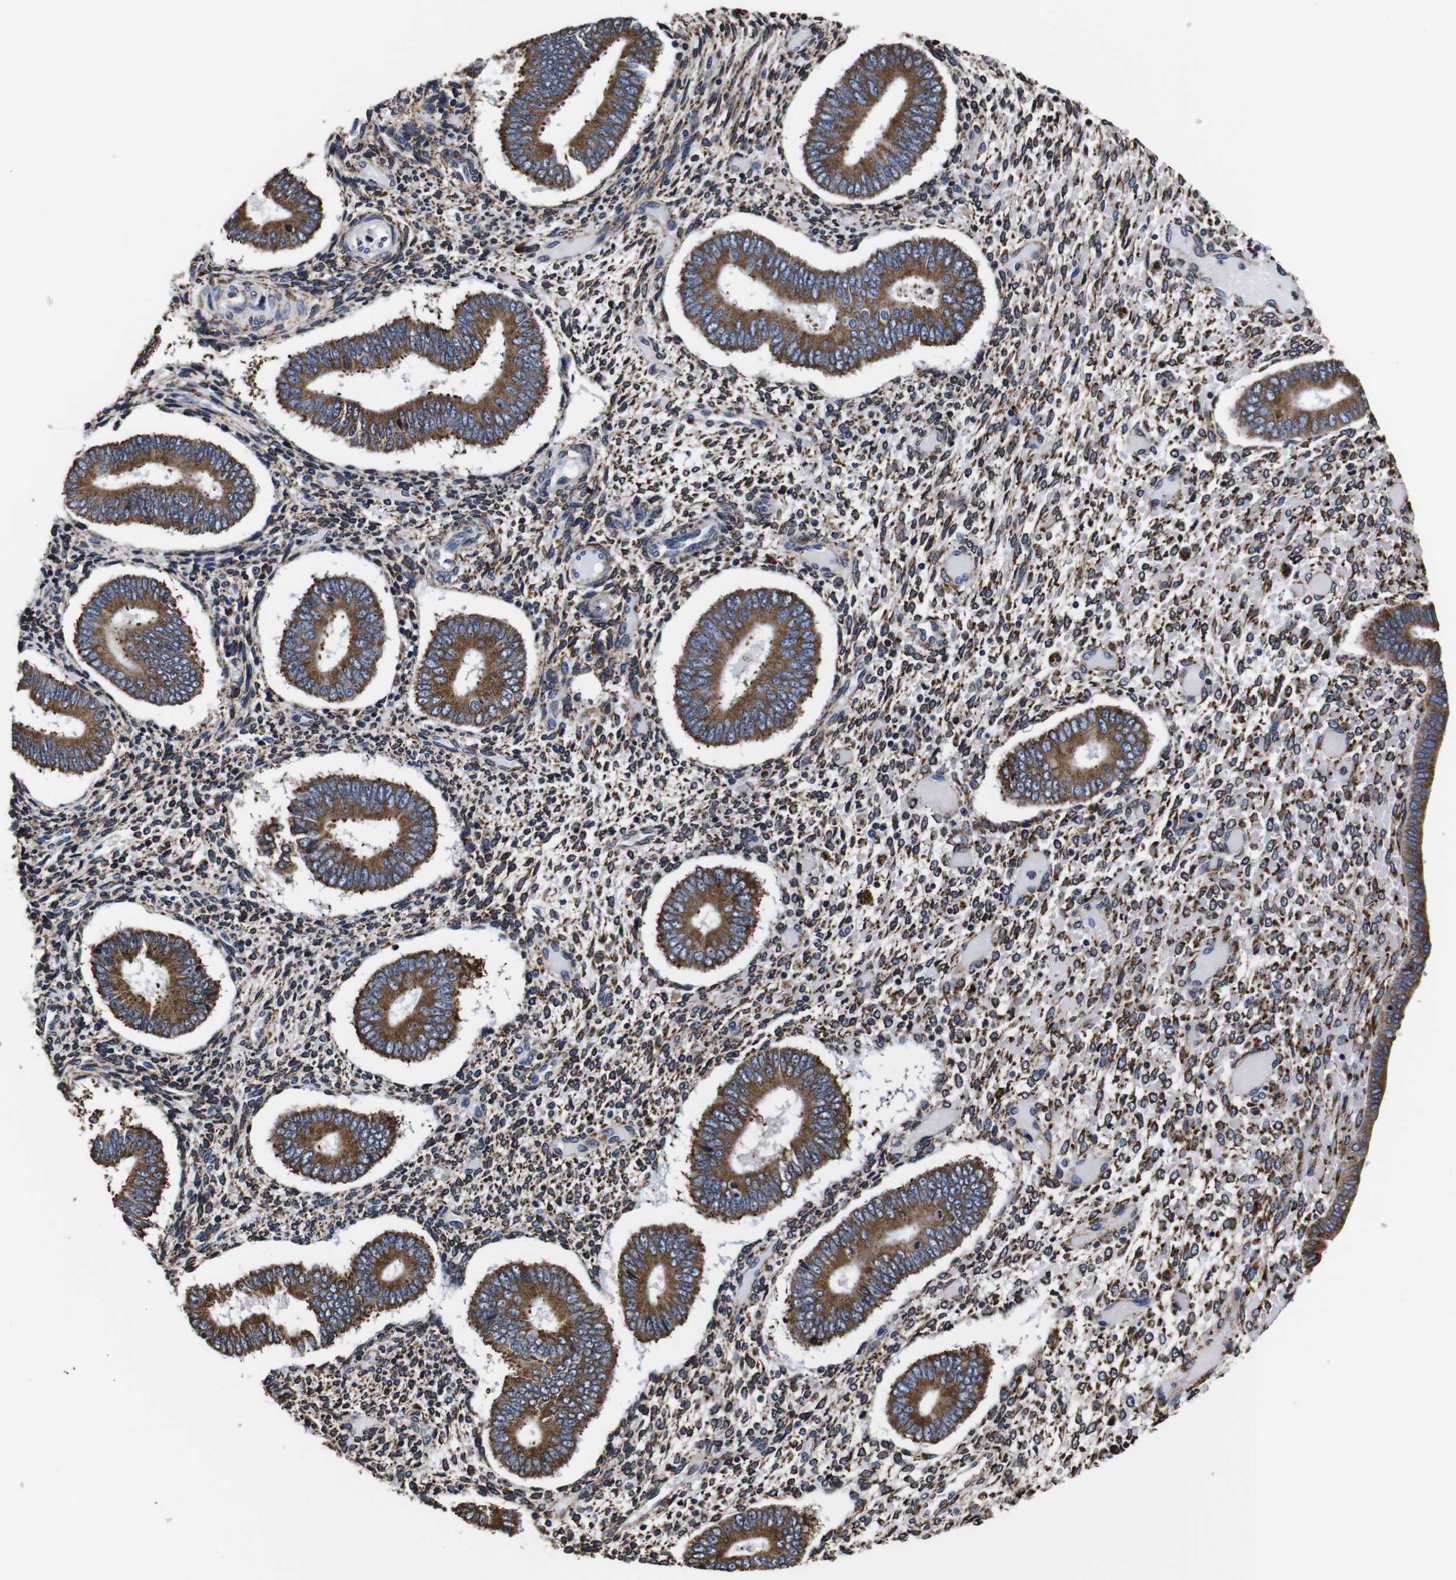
{"staining": {"intensity": "moderate", "quantity": "25%-75%", "location": "cytoplasmic/membranous"}, "tissue": "endometrium", "cell_type": "Cells in endometrial stroma", "image_type": "normal", "snomed": [{"axis": "morphology", "description": "Normal tissue, NOS"}, {"axis": "topography", "description": "Endometrium"}], "caption": "Immunohistochemical staining of normal human endometrium exhibits medium levels of moderate cytoplasmic/membranous expression in about 25%-75% of cells in endometrial stroma.", "gene": "PPIB", "patient": {"sex": "female", "age": 42}}